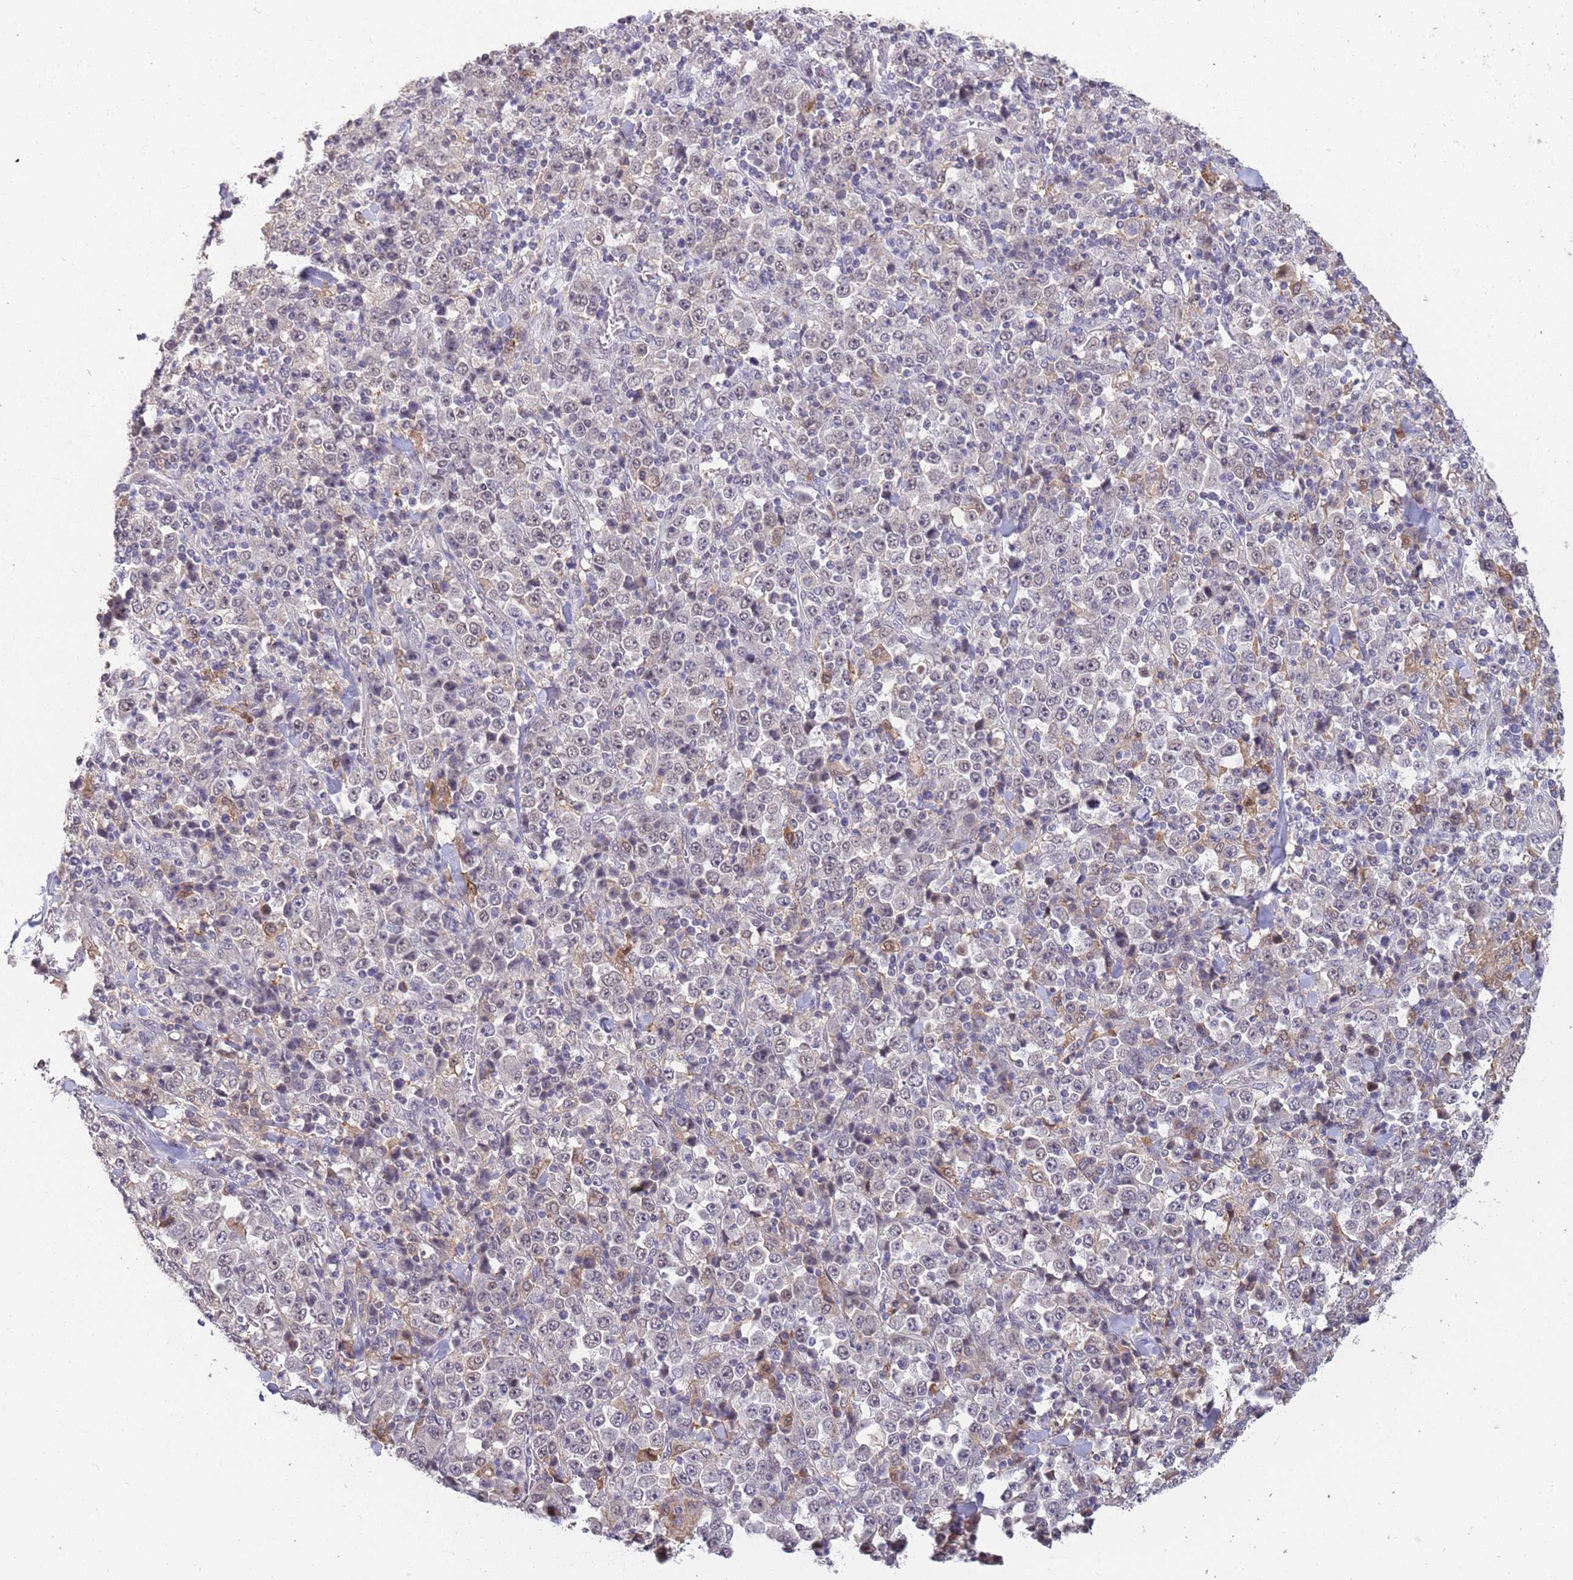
{"staining": {"intensity": "negative", "quantity": "none", "location": "none"}, "tissue": "stomach cancer", "cell_type": "Tumor cells", "image_type": "cancer", "snomed": [{"axis": "morphology", "description": "Normal tissue, NOS"}, {"axis": "morphology", "description": "Adenocarcinoma, NOS"}, {"axis": "topography", "description": "Stomach, upper"}, {"axis": "topography", "description": "Stomach"}], "caption": "This is a photomicrograph of immunohistochemistry staining of stomach cancer, which shows no expression in tumor cells. Nuclei are stained in blue.", "gene": "ZNF639", "patient": {"sex": "male", "age": 59}}